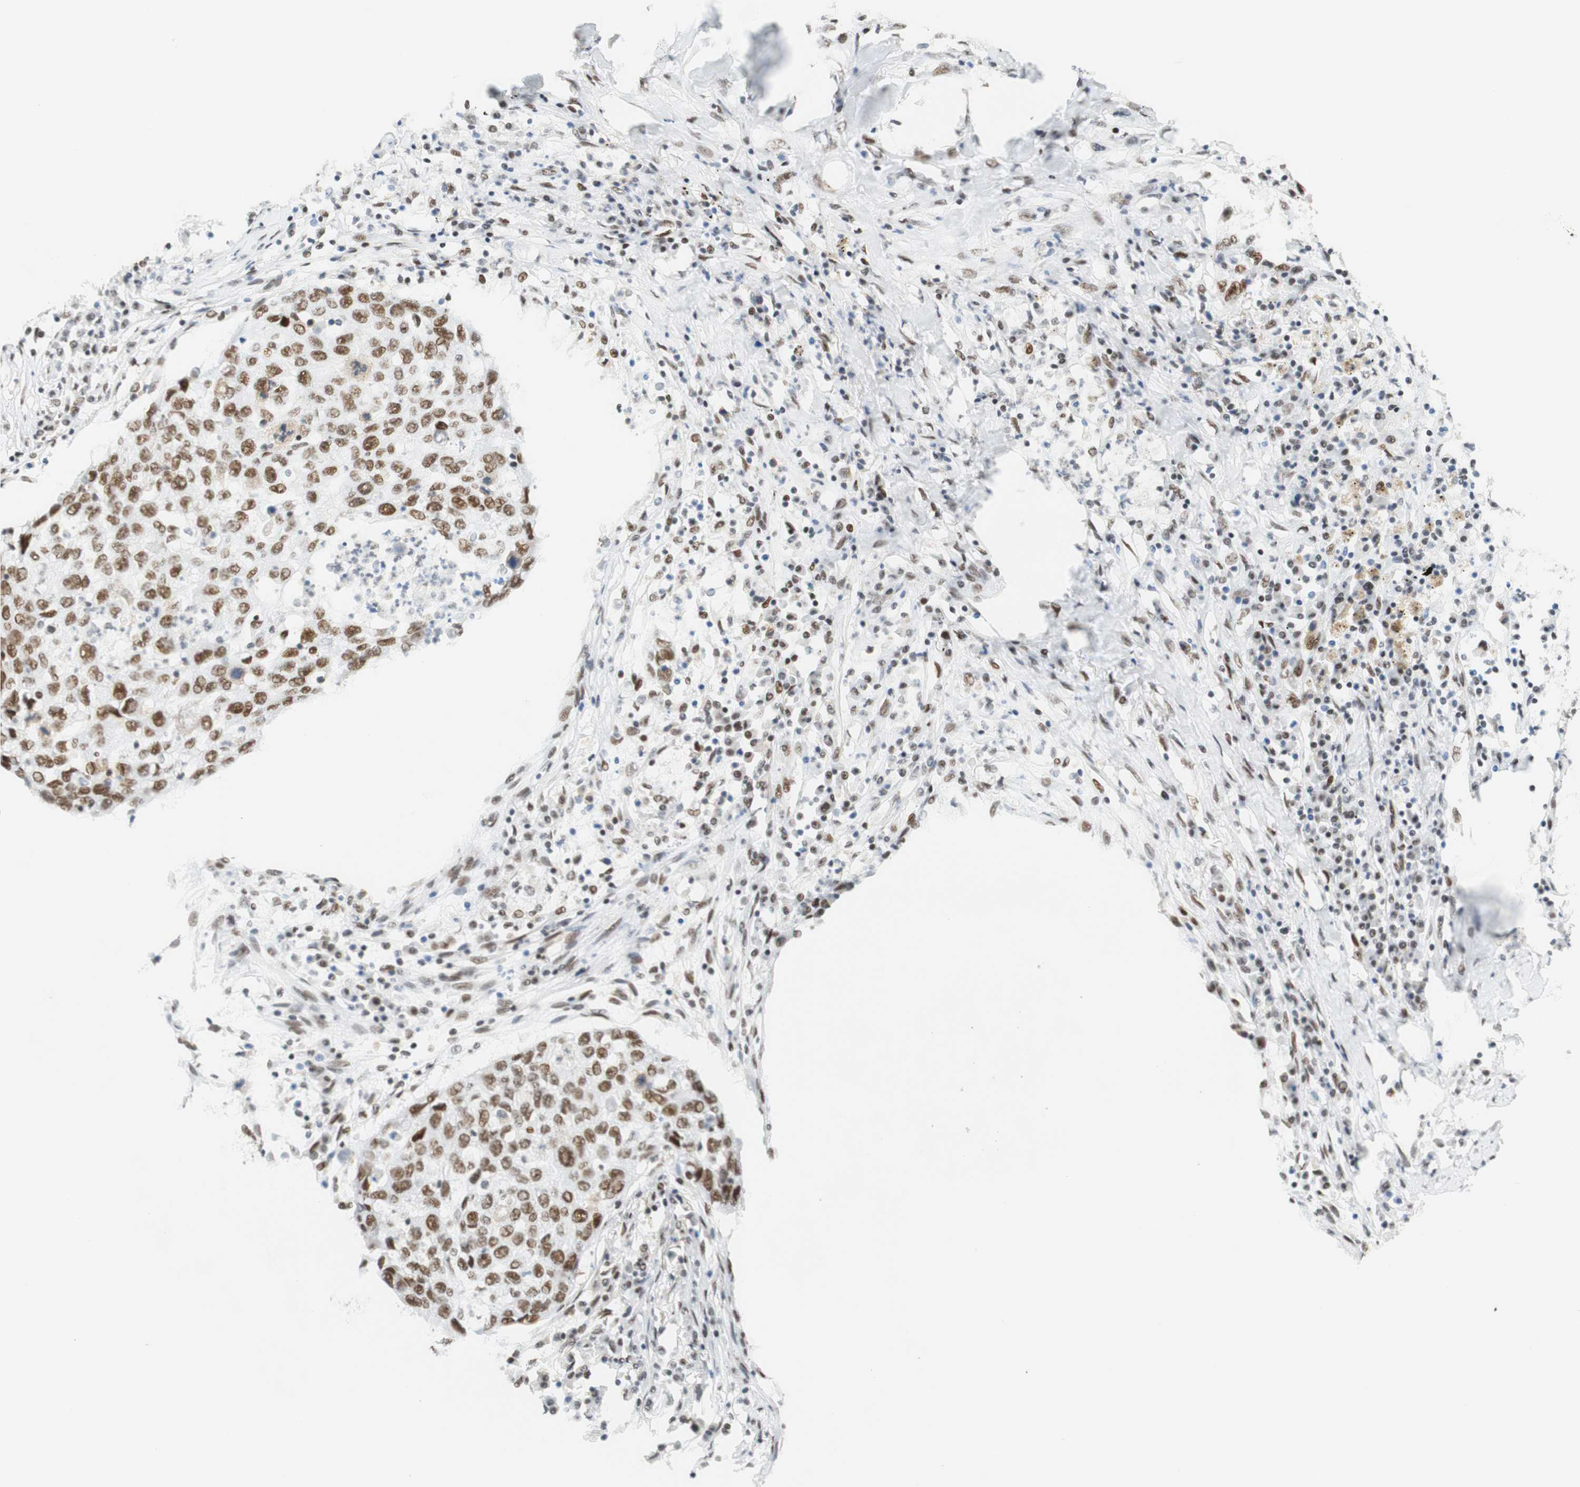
{"staining": {"intensity": "moderate", "quantity": "25%-75%", "location": "nuclear"}, "tissue": "lung cancer", "cell_type": "Tumor cells", "image_type": "cancer", "snomed": [{"axis": "morphology", "description": "Squamous cell carcinoma, NOS"}, {"axis": "topography", "description": "Lung"}], "caption": "Squamous cell carcinoma (lung) stained with IHC demonstrates moderate nuclear positivity in approximately 25%-75% of tumor cells. Immunohistochemistry (ihc) stains the protein in brown and the nuclei are stained blue.", "gene": "RNF20", "patient": {"sex": "female", "age": 63}}